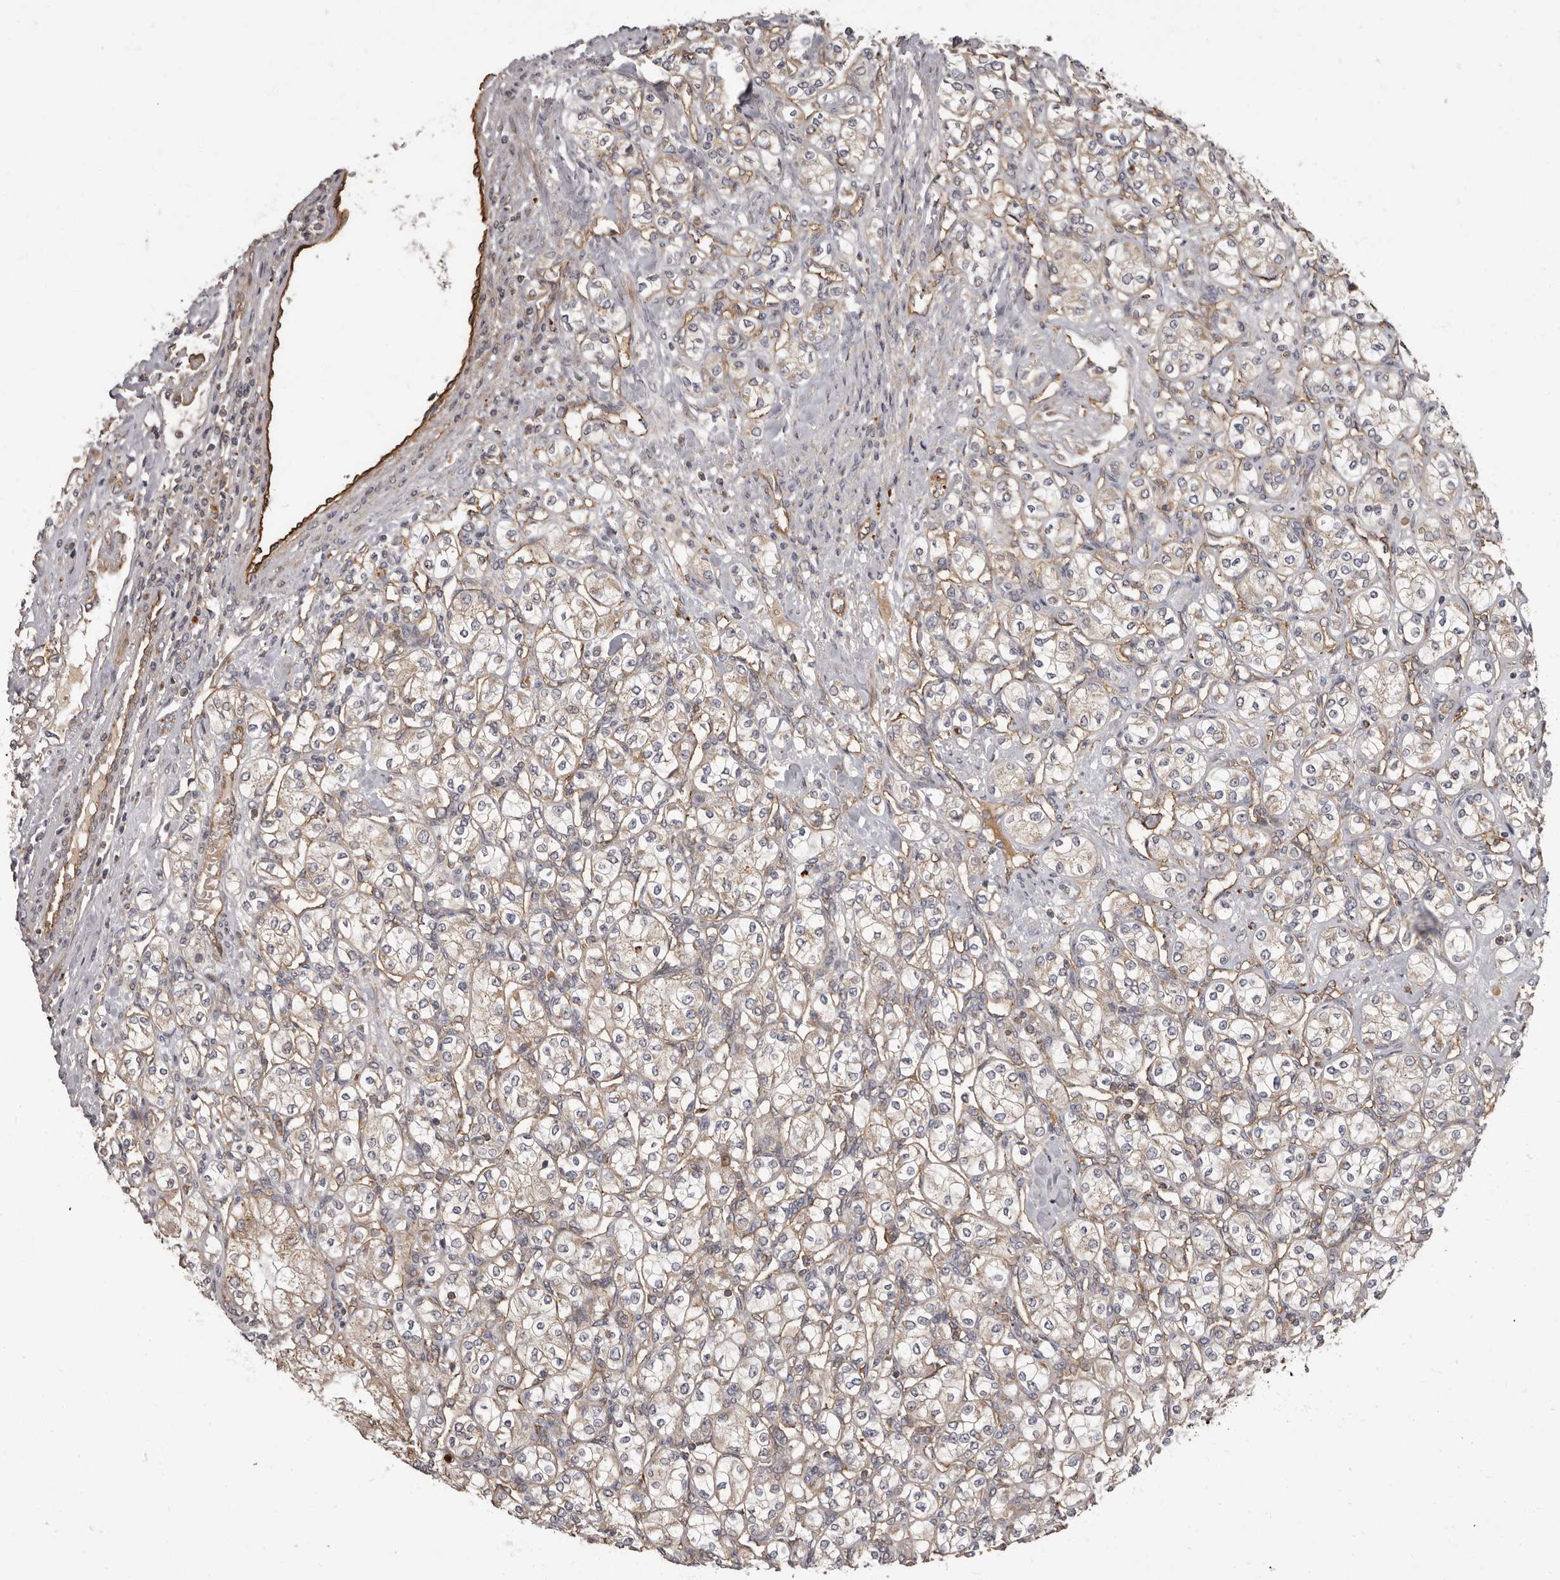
{"staining": {"intensity": "weak", "quantity": ">75%", "location": "cytoplasmic/membranous"}, "tissue": "renal cancer", "cell_type": "Tumor cells", "image_type": "cancer", "snomed": [{"axis": "morphology", "description": "Adenocarcinoma, NOS"}, {"axis": "topography", "description": "Kidney"}], "caption": "DAB (3,3'-diaminobenzidine) immunohistochemical staining of human renal cancer (adenocarcinoma) demonstrates weak cytoplasmic/membranous protein positivity in about >75% of tumor cells.", "gene": "ADCY2", "patient": {"sex": "male", "age": 77}}